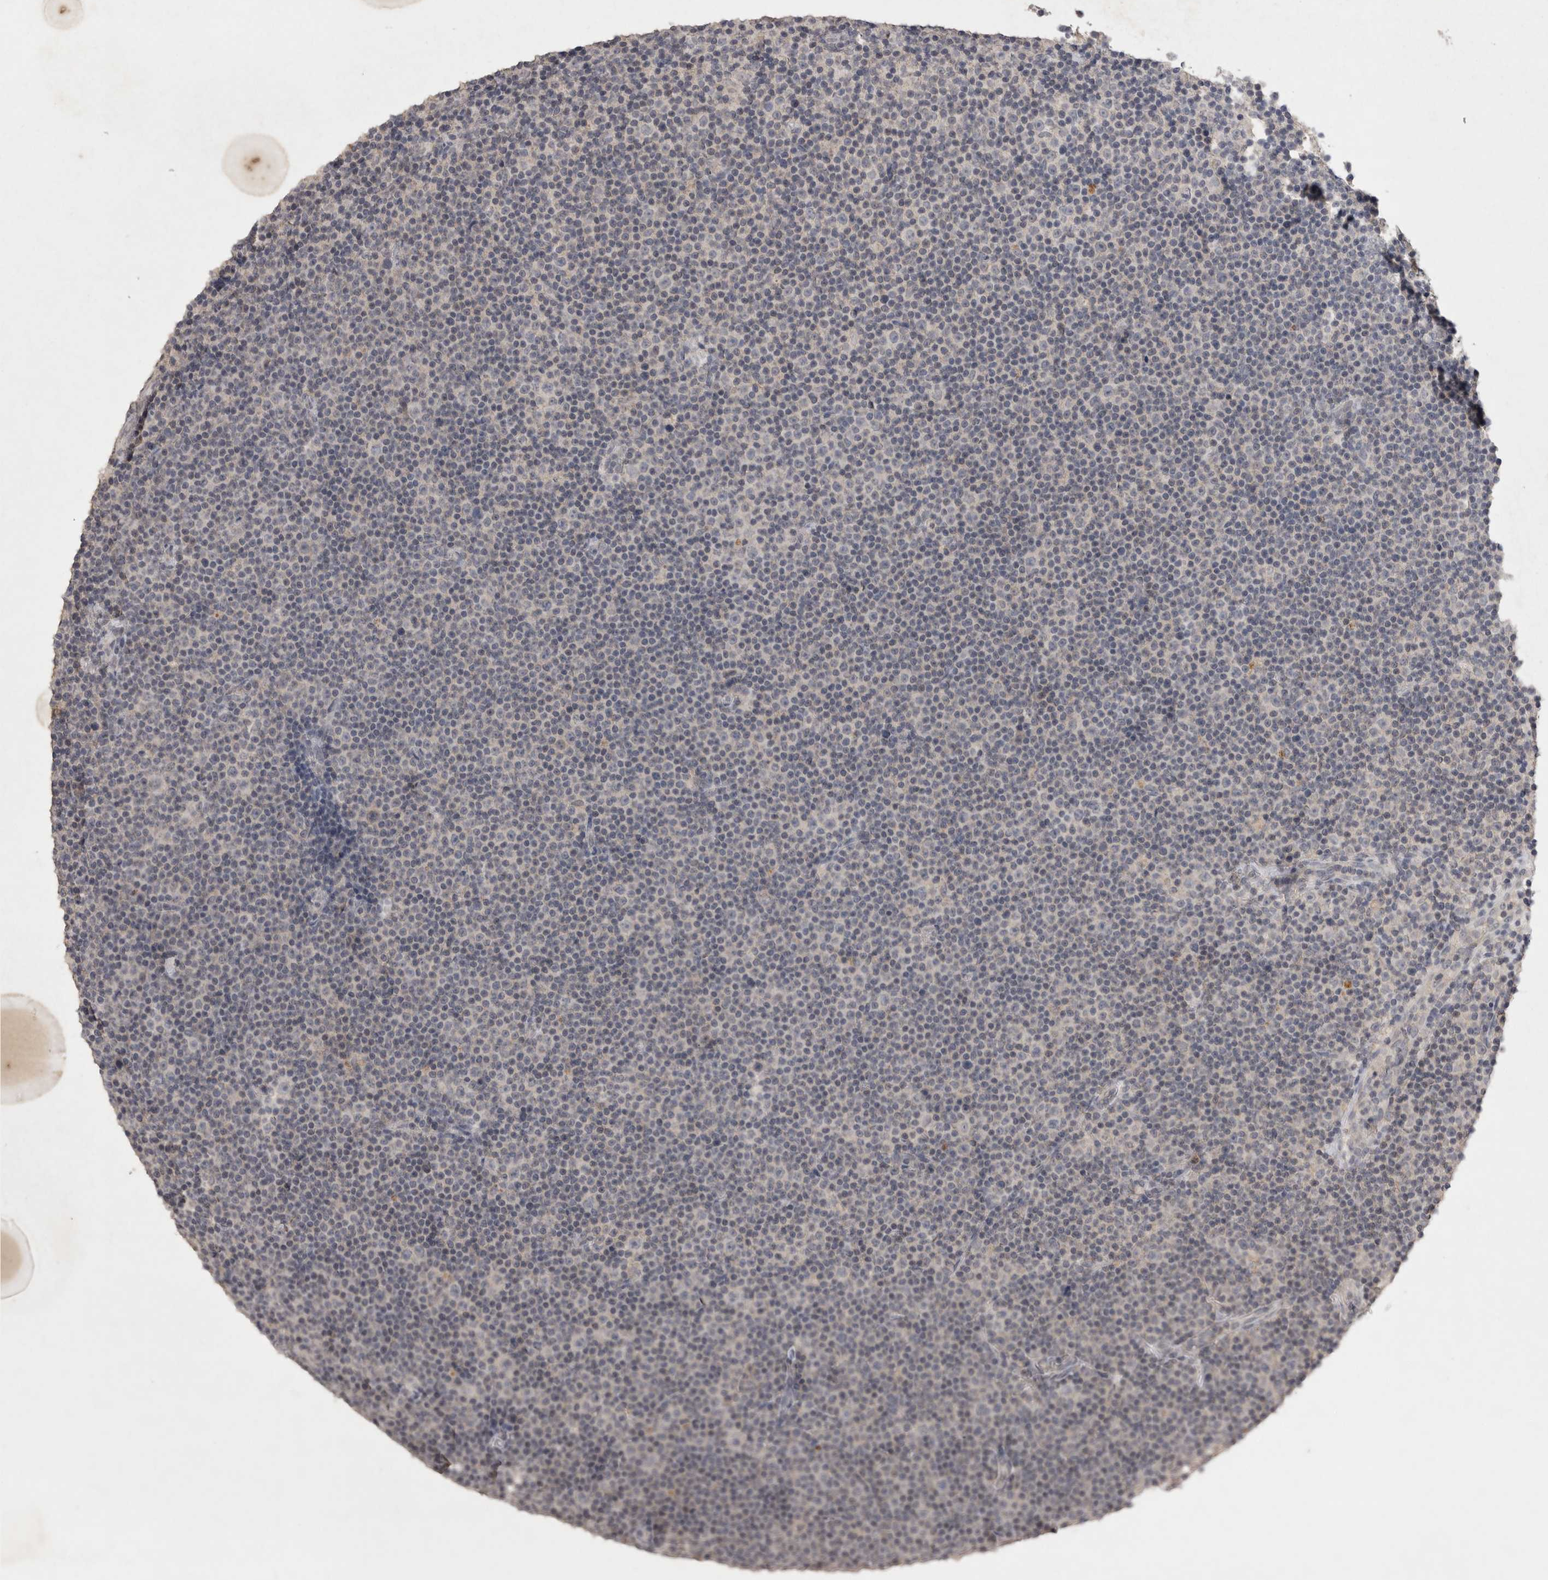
{"staining": {"intensity": "negative", "quantity": "none", "location": "none"}, "tissue": "lymphoma", "cell_type": "Tumor cells", "image_type": "cancer", "snomed": [{"axis": "morphology", "description": "Malignant lymphoma, non-Hodgkin's type, Low grade"}, {"axis": "topography", "description": "Lymph node"}], "caption": "Immunohistochemistry photomicrograph of neoplastic tissue: lymphoma stained with DAB (3,3'-diaminobenzidine) displays no significant protein positivity in tumor cells.", "gene": "APLNR", "patient": {"sex": "female", "age": 67}}